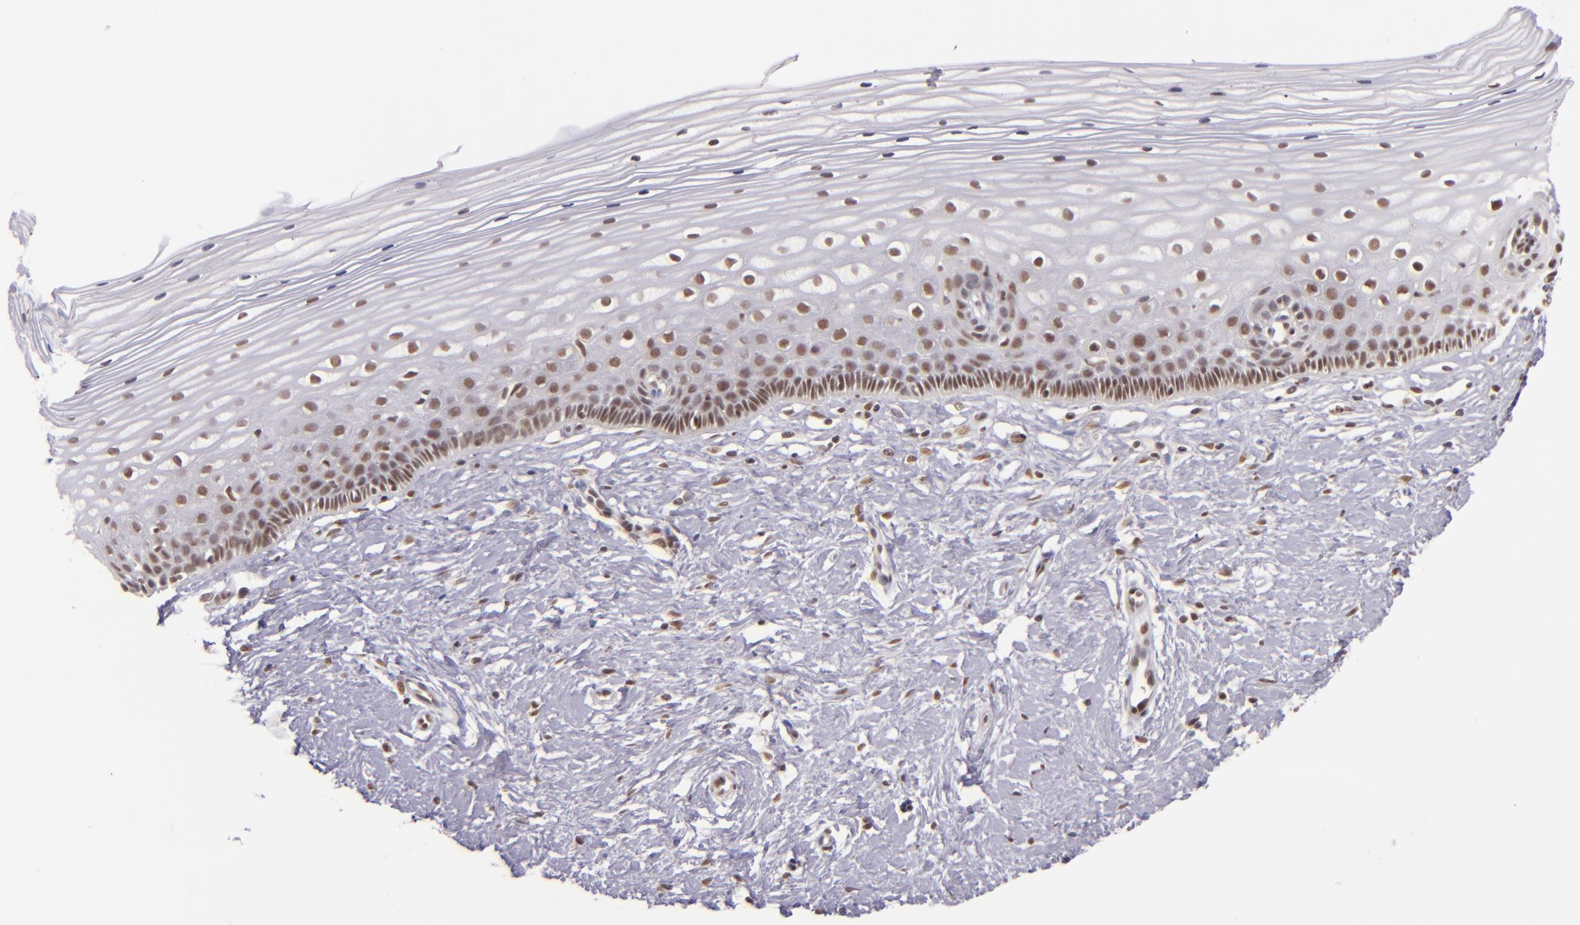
{"staining": {"intensity": "moderate", "quantity": ">75%", "location": "nuclear"}, "tissue": "cervix", "cell_type": "Glandular cells", "image_type": "normal", "snomed": [{"axis": "morphology", "description": "Normal tissue, NOS"}, {"axis": "topography", "description": "Cervix"}], "caption": "Unremarkable cervix shows moderate nuclear expression in about >75% of glandular cells.", "gene": "ZNF148", "patient": {"sex": "female", "age": 40}}